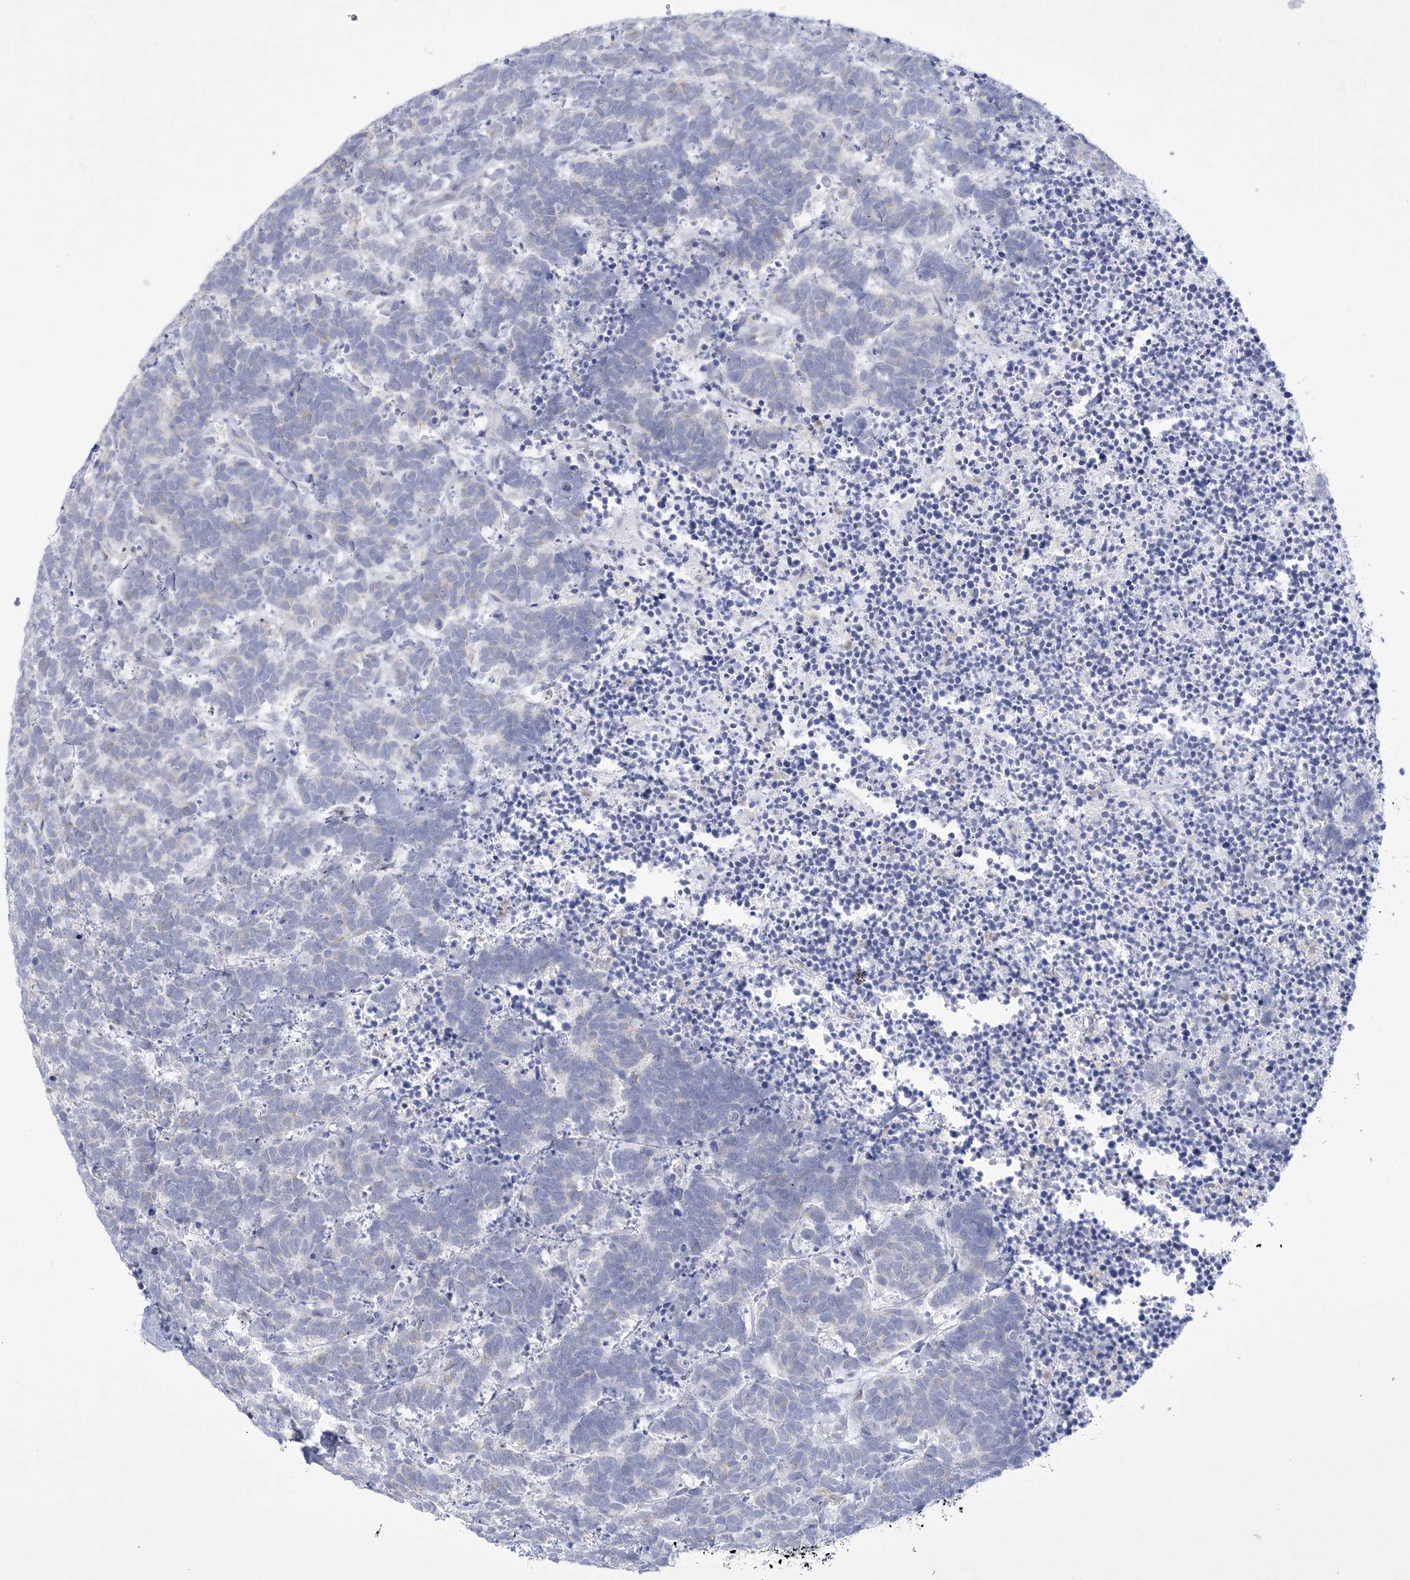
{"staining": {"intensity": "negative", "quantity": "none", "location": "none"}, "tissue": "carcinoid", "cell_type": "Tumor cells", "image_type": "cancer", "snomed": [{"axis": "morphology", "description": "Carcinoma, NOS"}, {"axis": "morphology", "description": "Carcinoid, malignant, NOS"}, {"axis": "topography", "description": "Urinary bladder"}], "caption": "A high-resolution histopathology image shows immunohistochemistry (IHC) staining of carcinoma, which shows no significant staining in tumor cells. Nuclei are stained in blue.", "gene": "WDR27", "patient": {"sex": "male", "age": 57}}